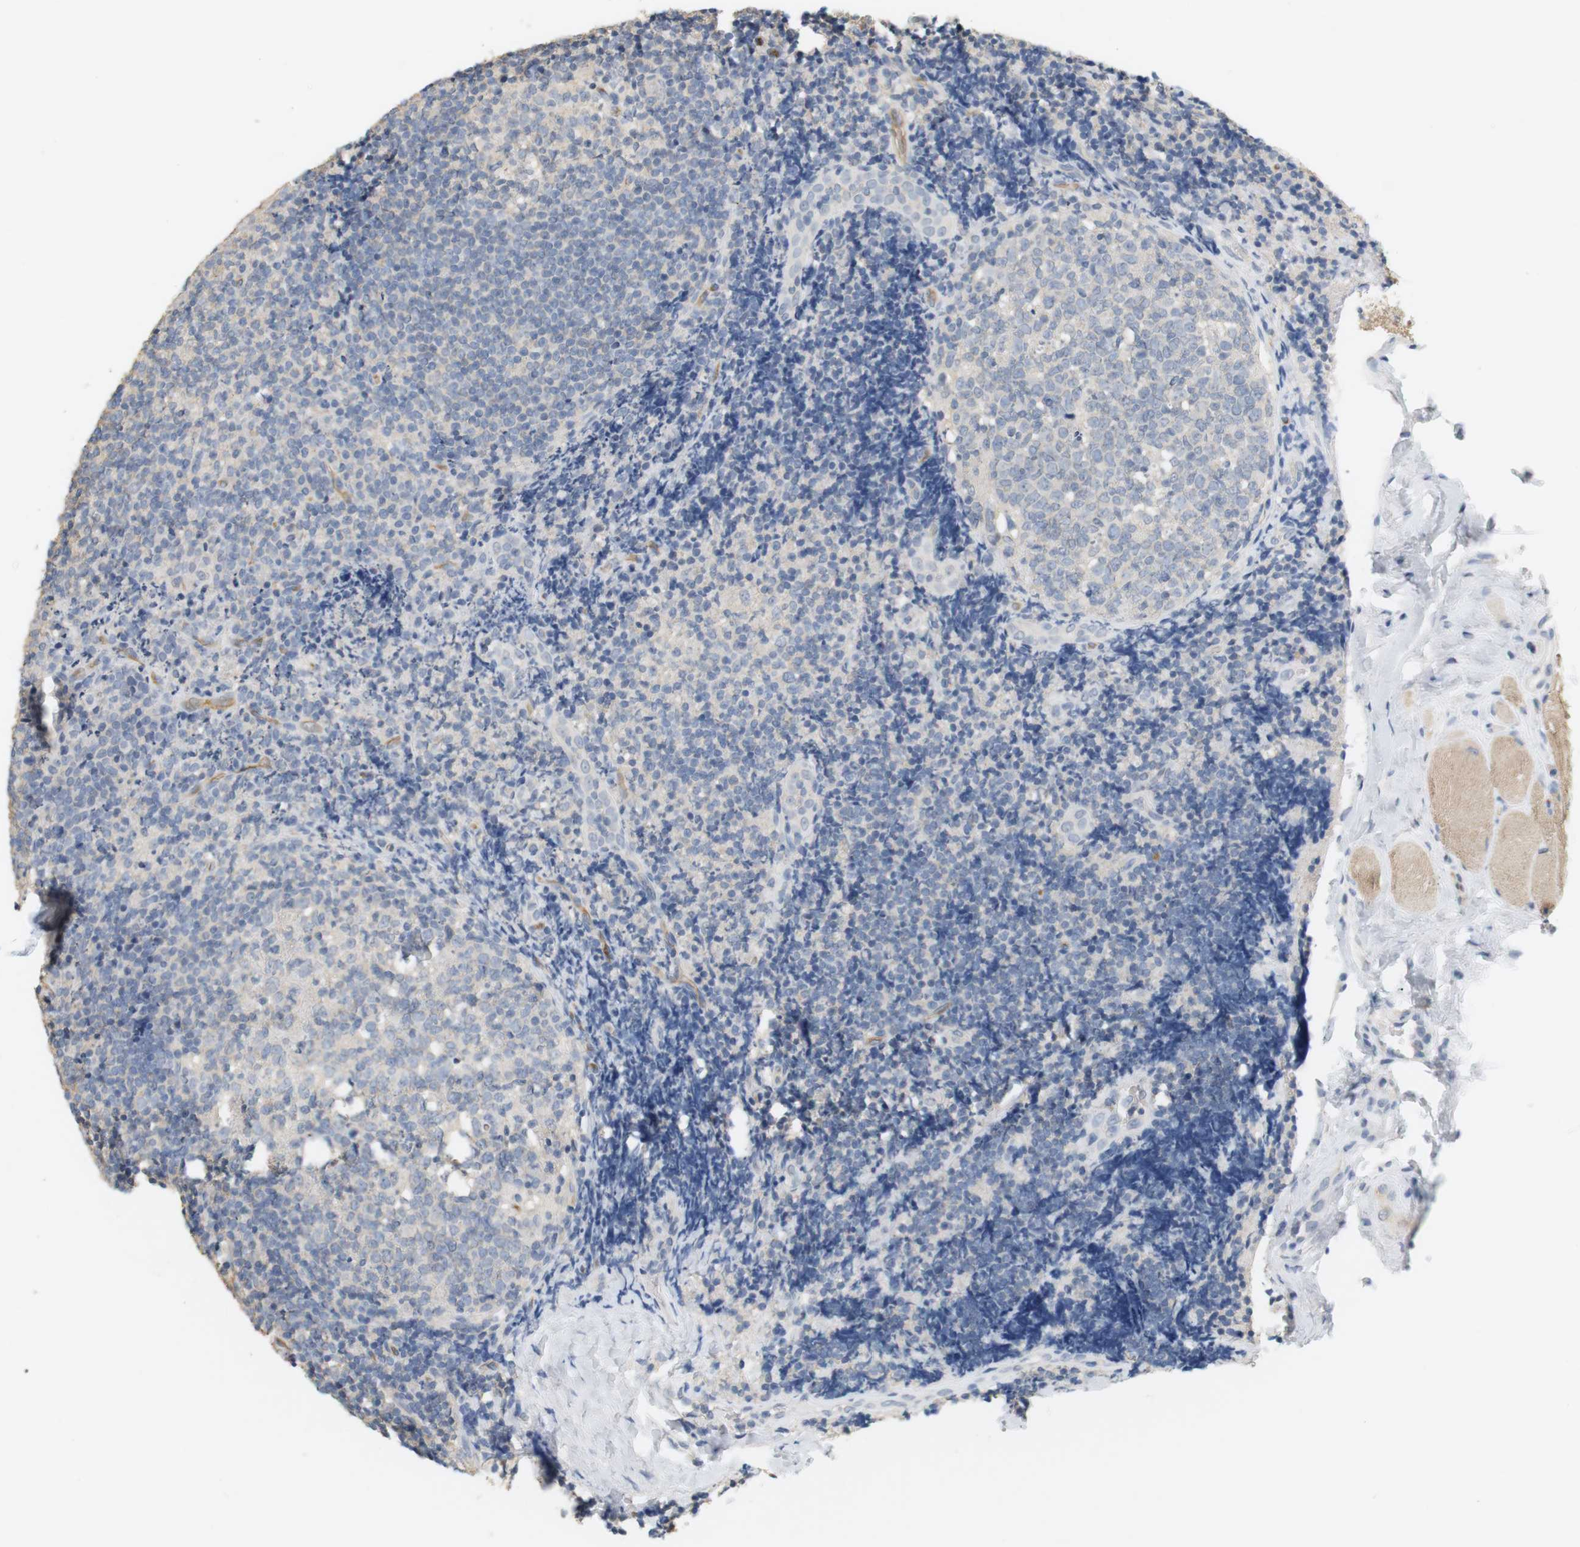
{"staining": {"intensity": "negative", "quantity": "none", "location": "none"}, "tissue": "tonsil", "cell_type": "Germinal center cells", "image_type": "normal", "snomed": [{"axis": "morphology", "description": "Normal tissue, NOS"}, {"axis": "topography", "description": "Tonsil"}], "caption": "Immunohistochemical staining of unremarkable tonsil demonstrates no significant positivity in germinal center cells. (DAB (3,3'-diaminobenzidine) immunohistochemistry, high magnification).", "gene": "OSR1", "patient": {"sex": "male", "age": 31}}